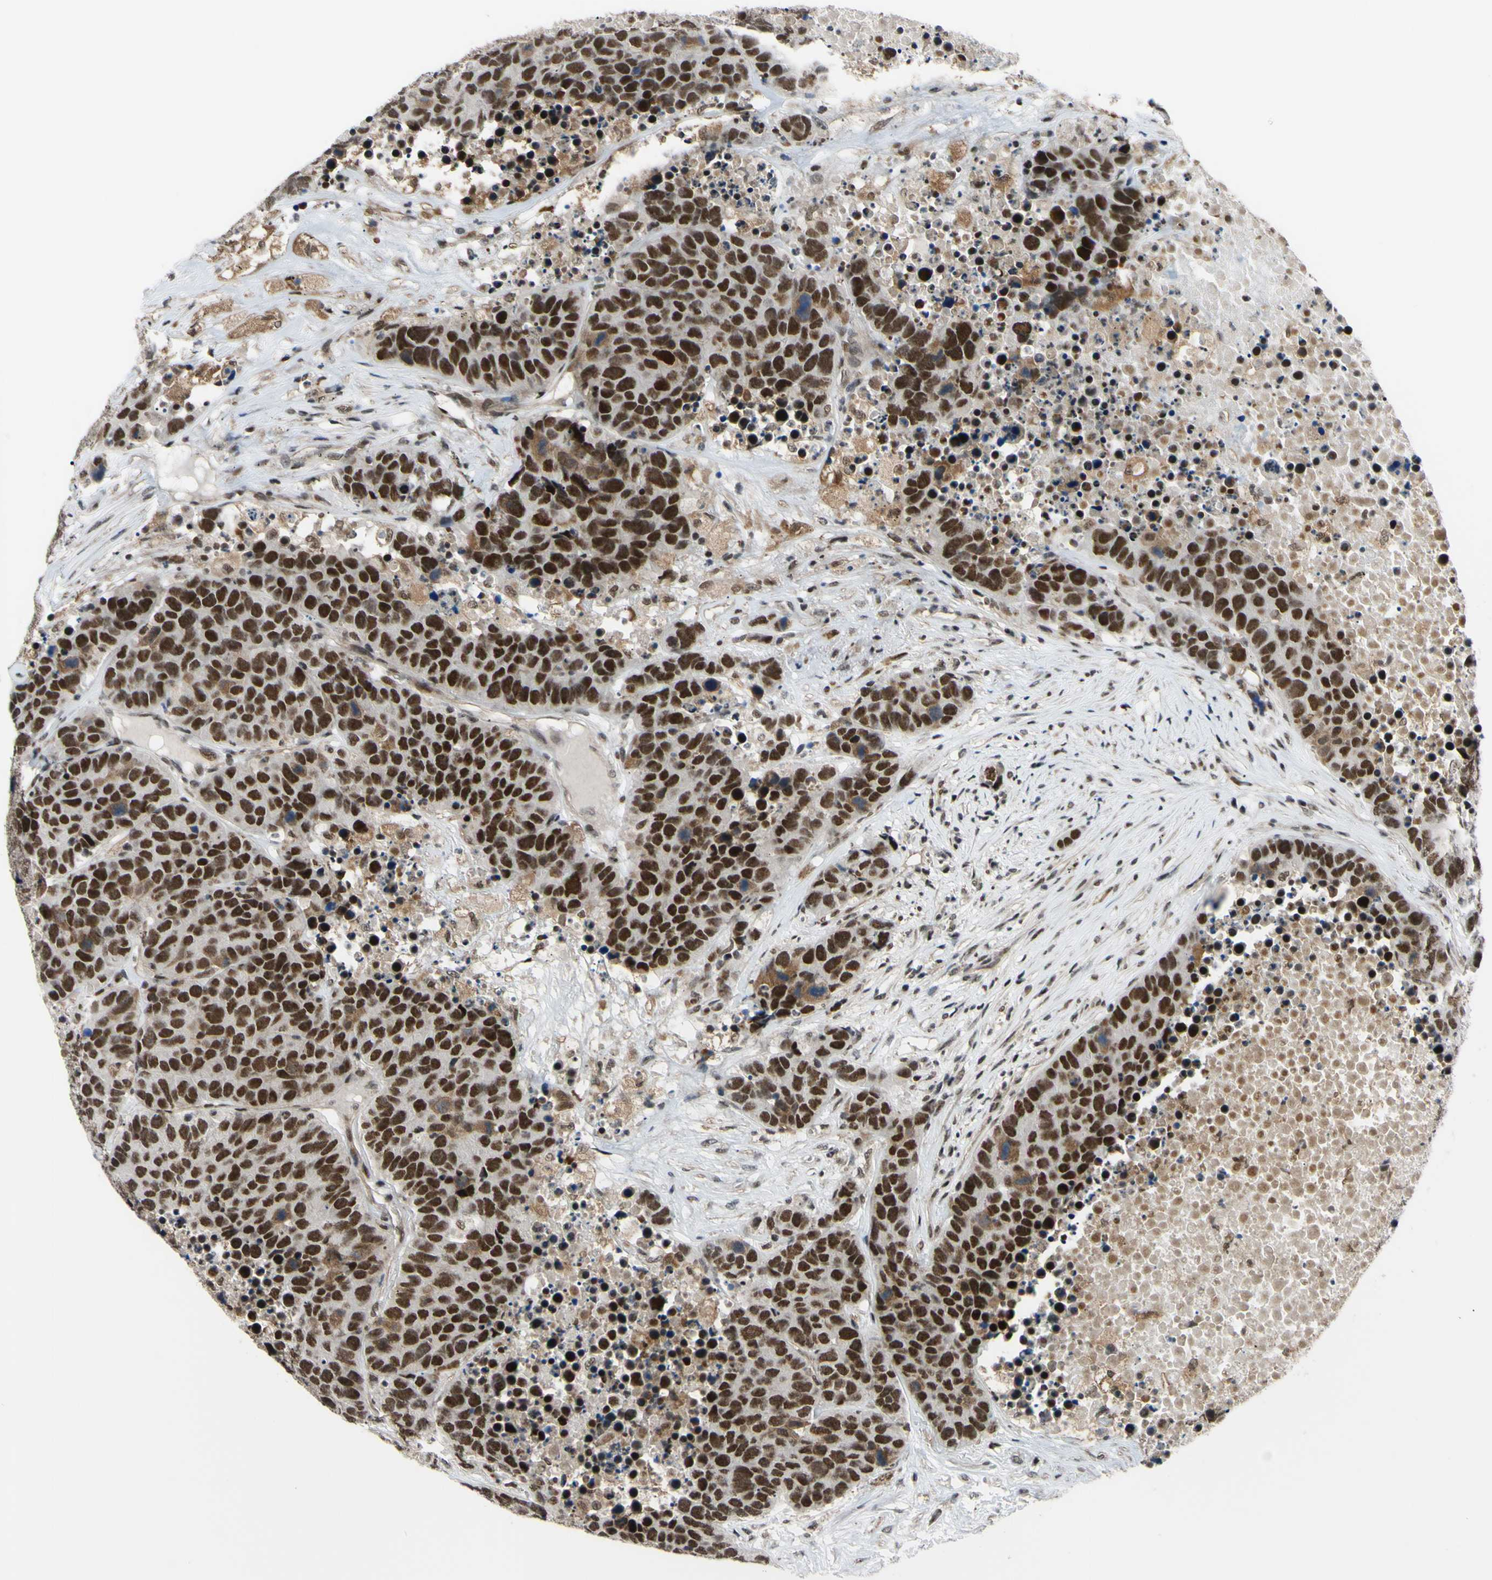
{"staining": {"intensity": "strong", "quantity": ">75%", "location": "nuclear"}, "tissue": "carcinoid", "cell_type": "Tumor cells", "image_type": "cancer", "snomed": [{"axis": "morphology", "description": "Carcinoid, malignant, NOS"}, {"axis": "topography", "description": "Lung"}], "caption": "Immunohistochemistry staining of carcinoid (malignant), which displays high levels of strong nuclear positivity in about >75% of tumor cells indicating strong nuclear protein expression. The staining was performed using DAB (3,3'-diaminobenzidine) (brown) for protein detection and nuclei were counterstained in hematoxylin (blue).", "gene": "THAP12", "patient": {"sex": "male", "age": 60}}